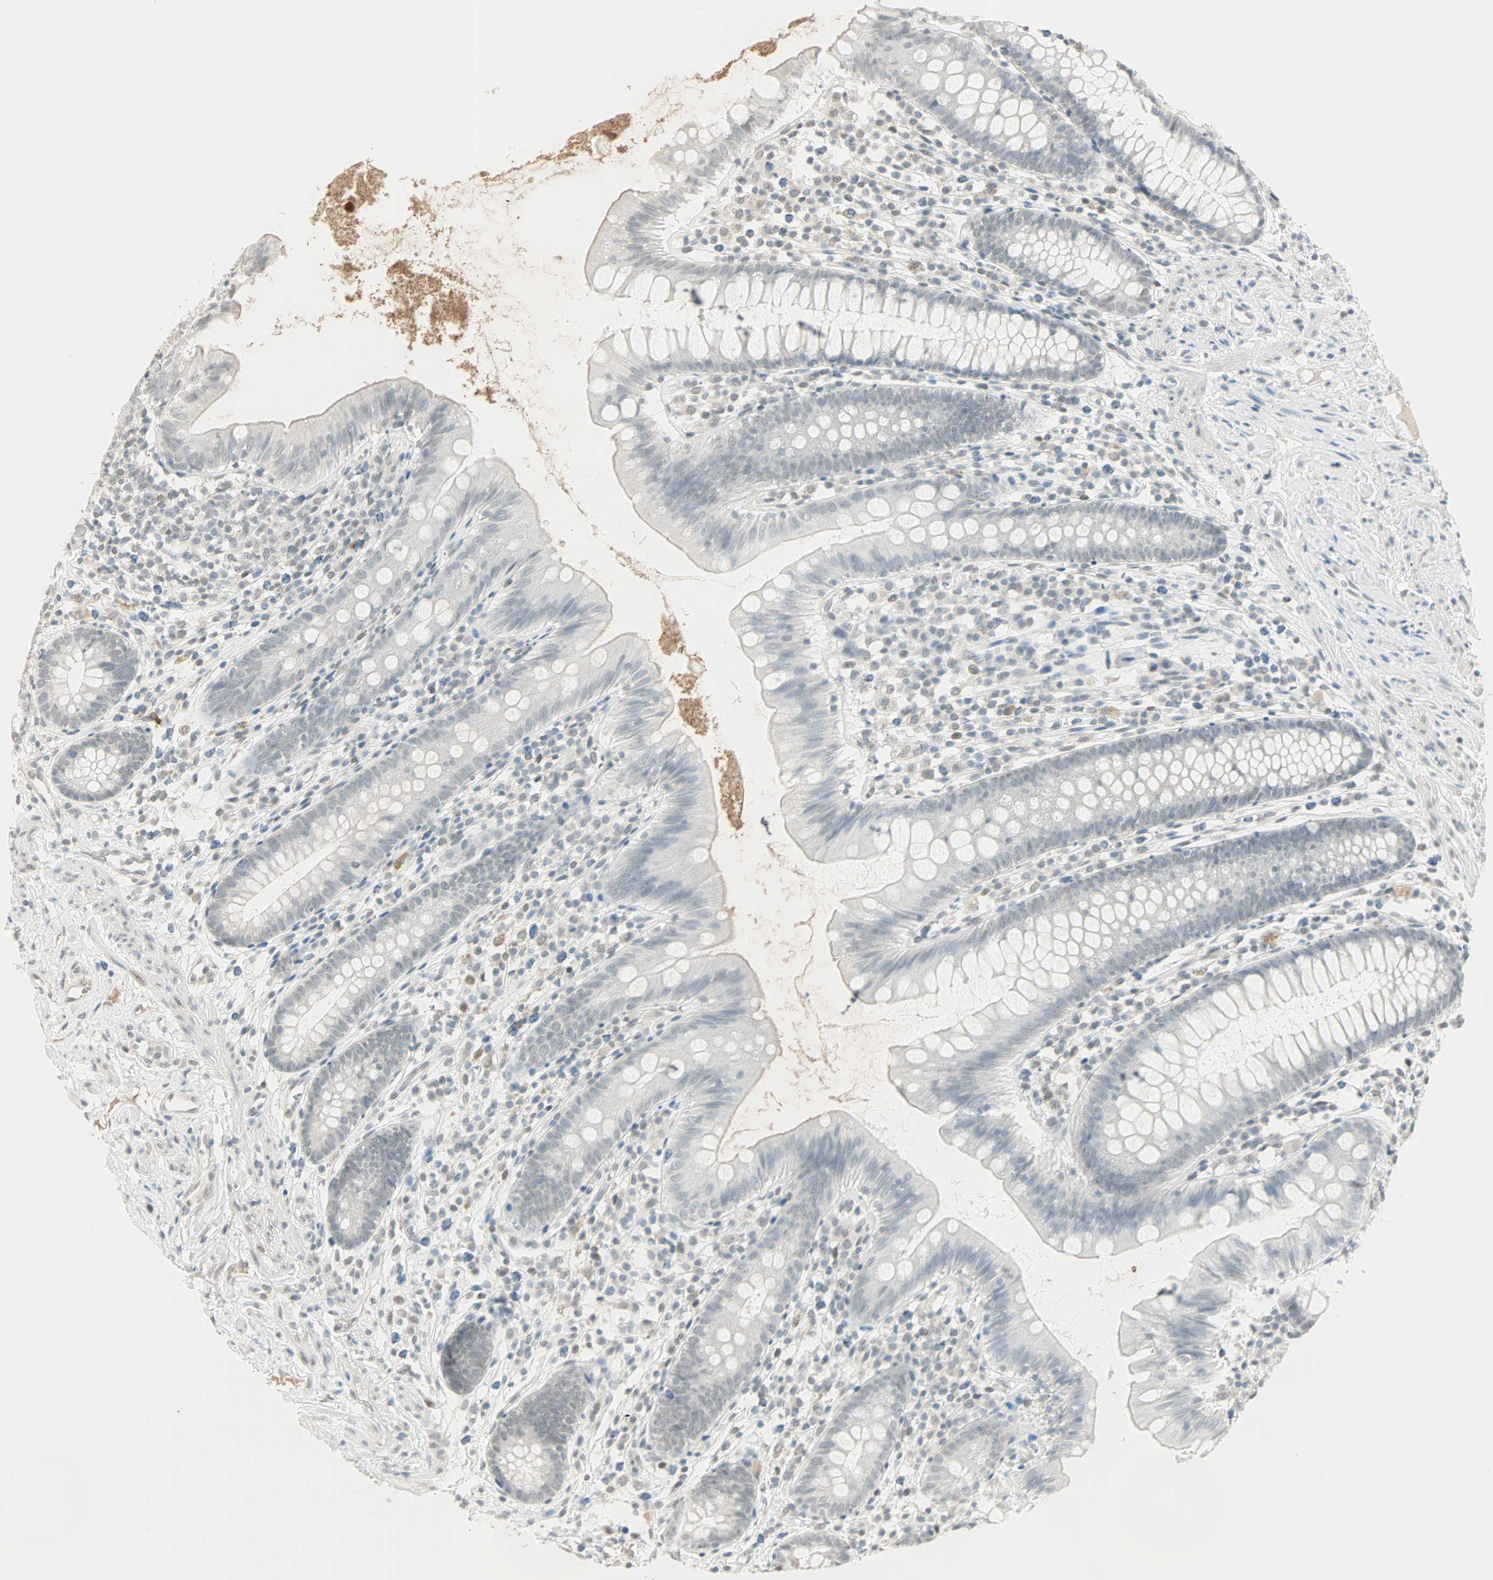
{"staining": {"intensity": "negative", "quantity": "none", "location": "none"}, "tissue": "appendix", "cell_type": "Glandular cells", "image_type": "normal", "snomed": [{"axis": "morphology", "description": "Normal tissue, NOS"}, {"axis": "topography", "description": "Appendix"}], "caption": "There is no significant expression in glandular cells of appendix. (DAB IHC with hematoxylin counter stain).", "gene": "BCAN", "patient": {"sex": "male", "age": 52}}